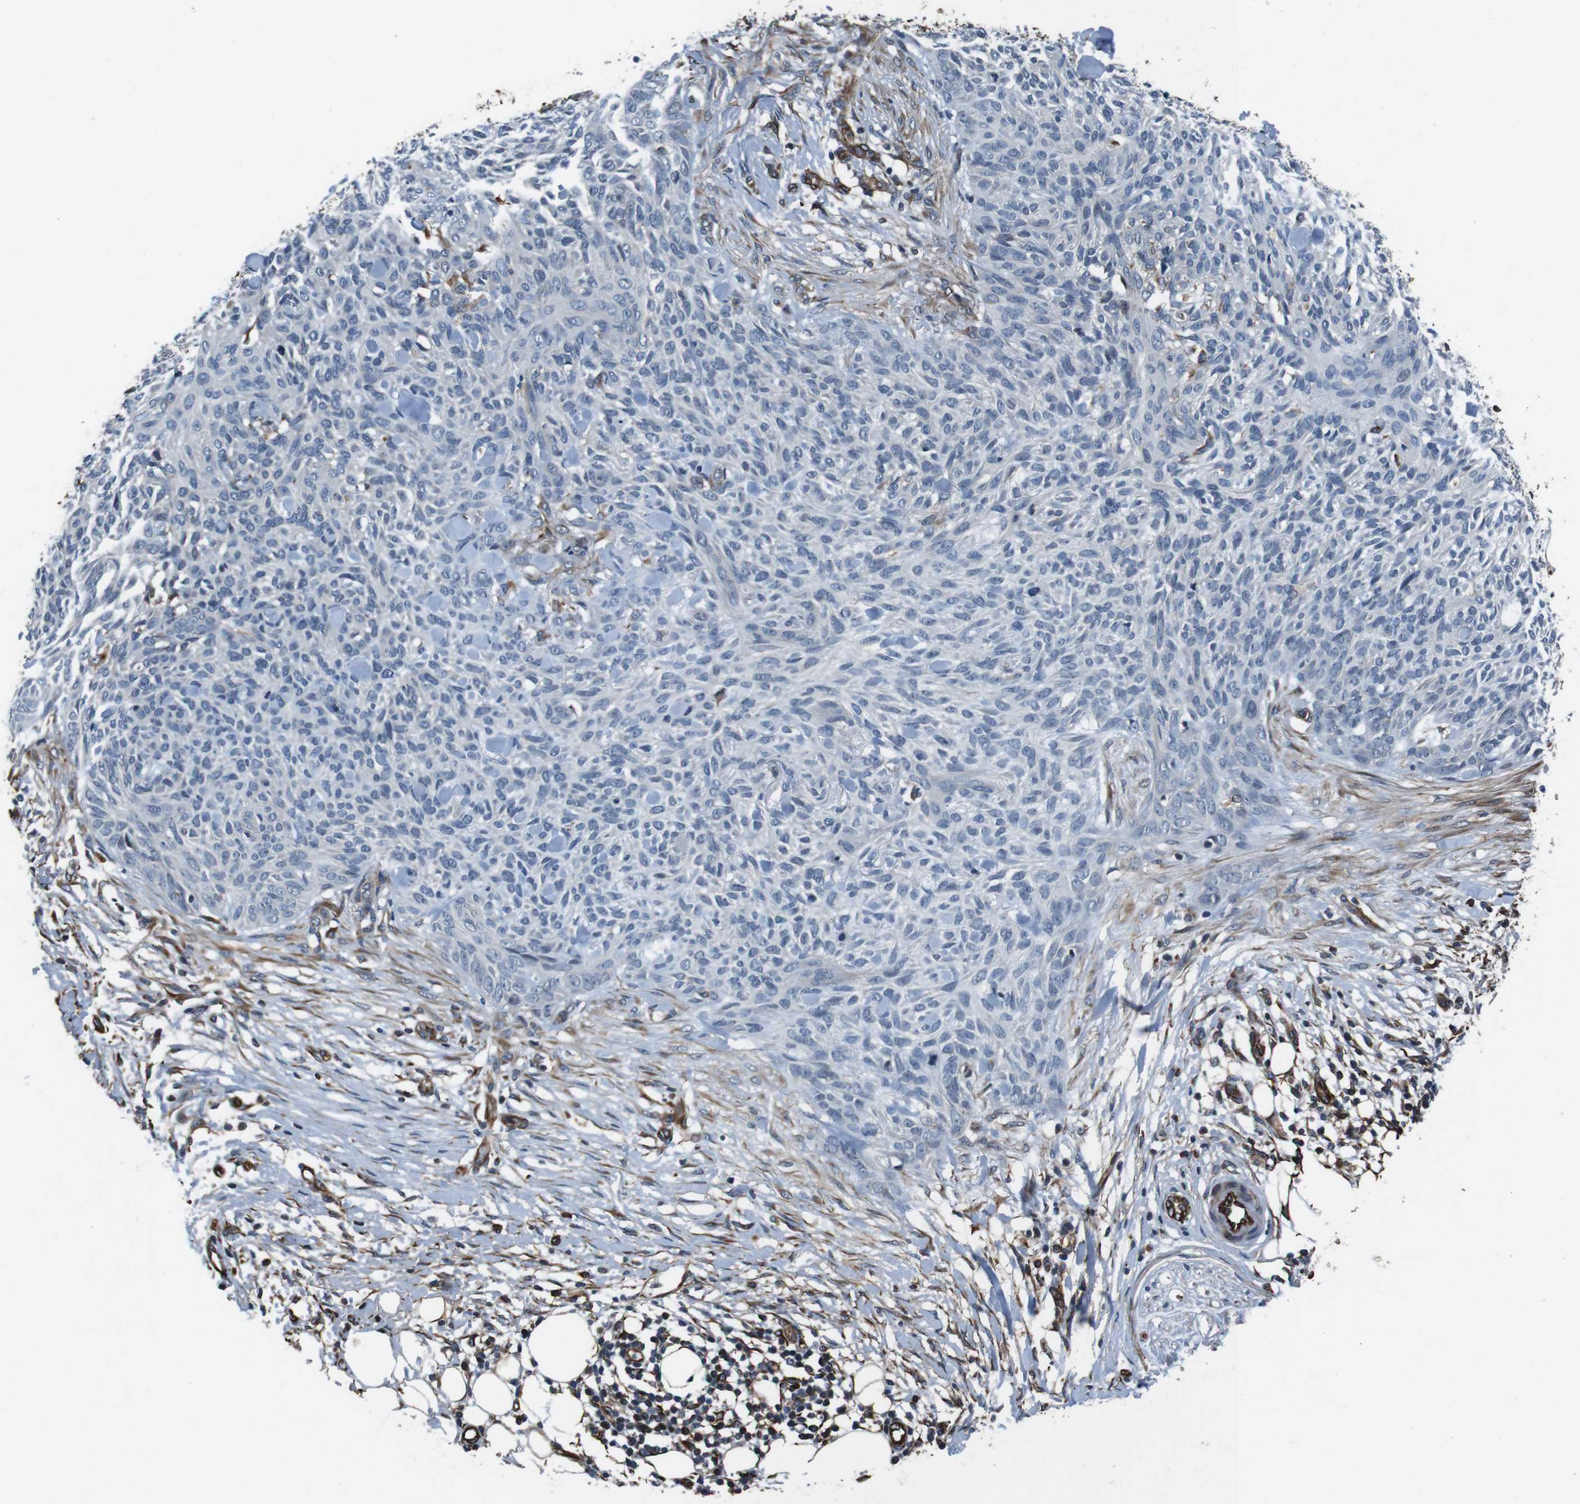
{"staining": {"intensity": "negative", "quantity": "none", "location": "none"}, "tissue": "skin cancer", "cell_type": "Tumor cells", "image_type": "cancer", "snomed": [{"axis": "morphology", "description": "Basal cell carcinoma"}, {"axis": "topography", "description": "Skin"}], "caption": "Immunohistochemical staining of skin basal cell carcinoma shows no significant expression in tumor cells. Brightfield microscopy of IHC stained with DAB (brown) and hematoxylin (blue), captured at high magnification.", "gene": "LRRC49", "patient": {"sex": "female", "age": 84}}